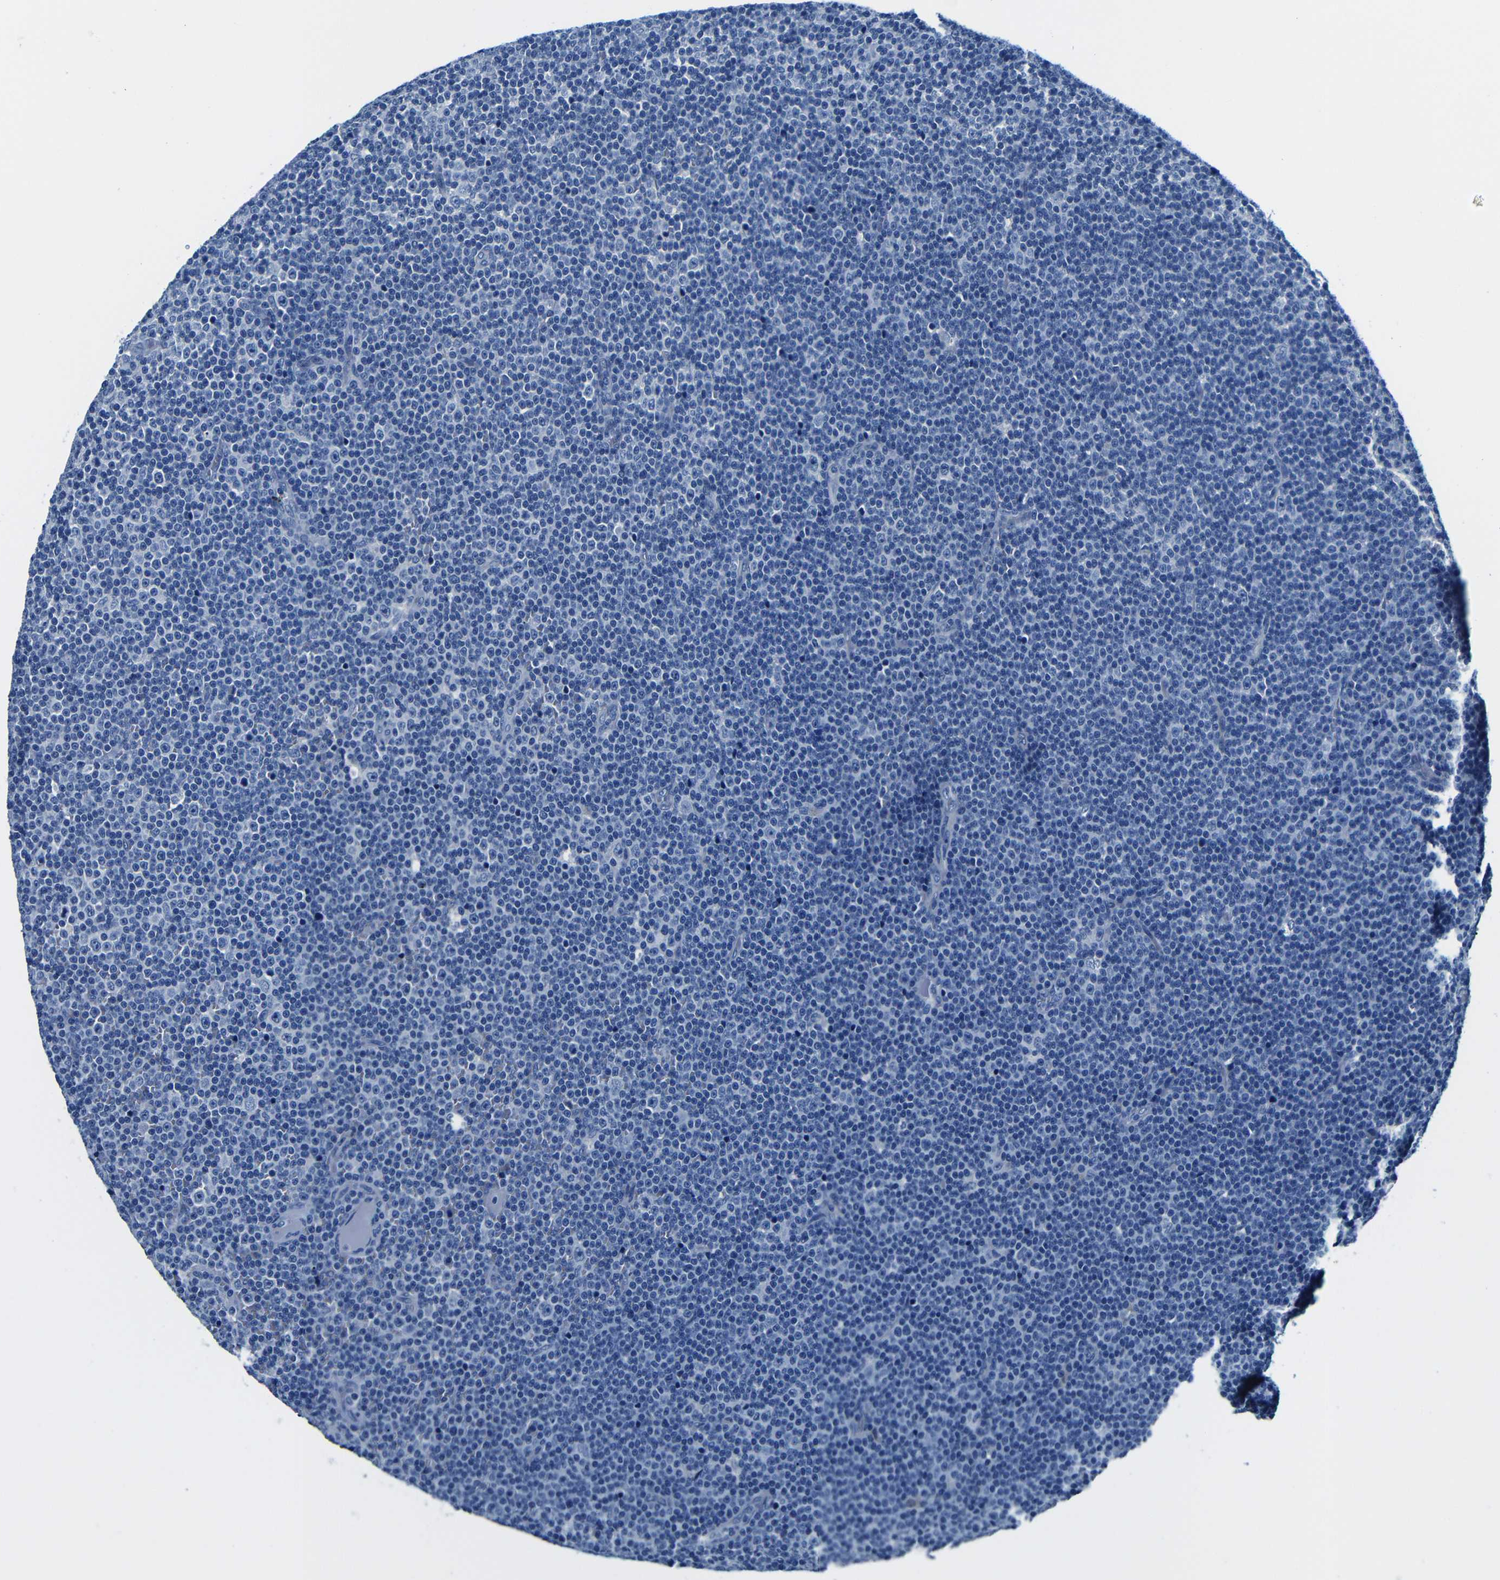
{"staining": {"intensity": "negative", "quantity": "none", "location": "none"}, "tissue": "lymphoma", "cell_type": "Tumor cells", "image_type": "cancer", "snomed": [{"axis": "morphology", "description": "Malignant lymphoma, non-Hodgkin's type, Low grade"}, {"axis": "topography", "description": "Lymph node"}], "caption": "This is a image of IHC staining of low-grade malignant lymphoma, non-Hodgkin's type, which shows no staining in tumor cells.", "gene": "TNFAIP1", "patient": {"sex": "female", "age": 67}}